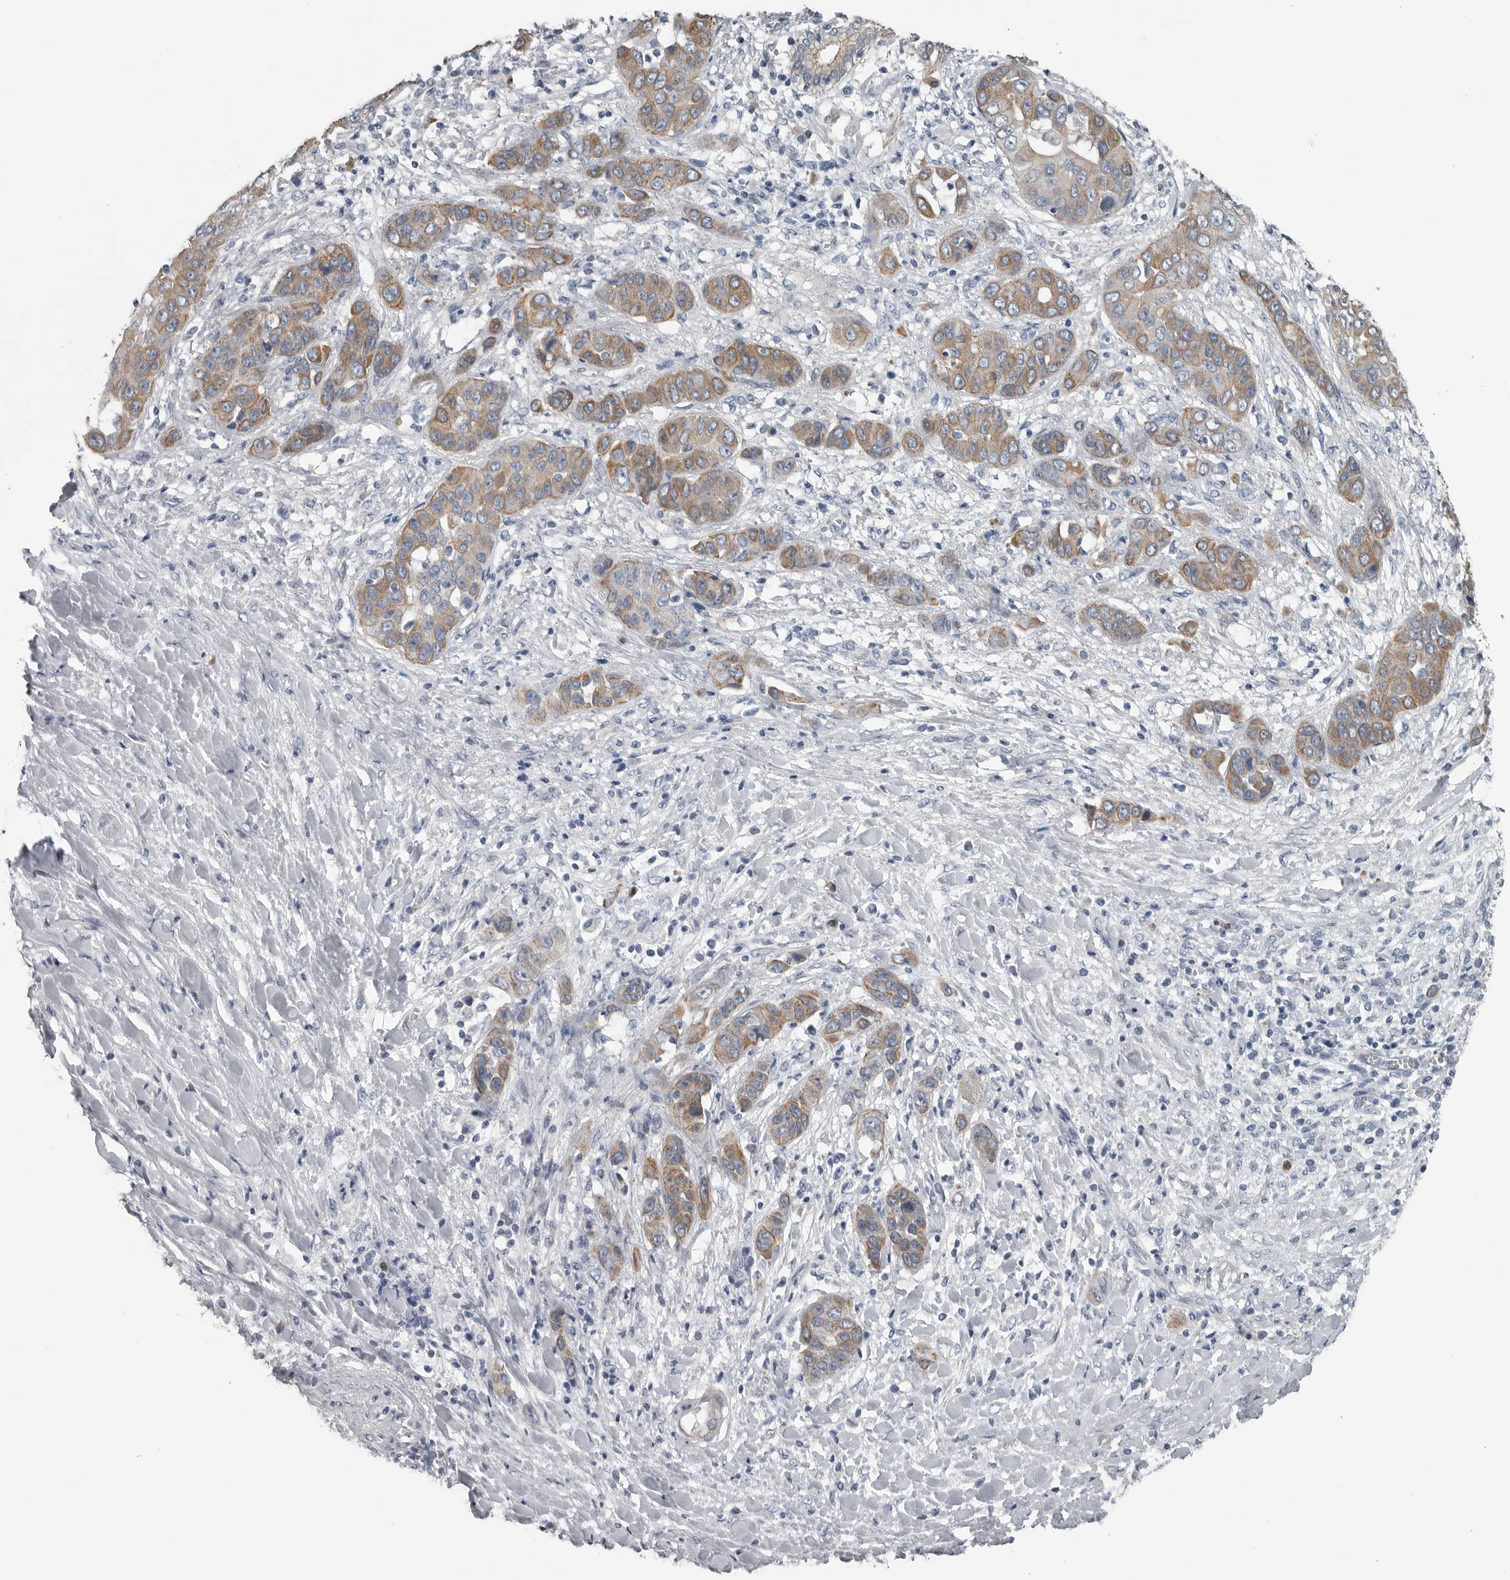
{"staining": {"intensity": "moderate", "quantity": ">75%", "location": "cytoplasmic/membranous"}, "tissue": "liver cancer", "cell_type": "Tumor cells", "image_type": "cancer", "snomed": [{"axis": "morphology", "description": "Cholangiocarcinoma"}, {"axis": "topography", "description": "Liver"}], "caption": "Immunohistochemistry (IHC) of human liver cancer (cholangiocarcinoma) exhibits medium levels of moderate cytoplasmic/membranous positivity in about >75% of tumor cells. The staining was performed using DAB, with brown indicating positive protein expression. Nuclei are stained blue with hematoxylin.", "gene": "MYOC", "patient": {"sex": "female", "age": 52}}